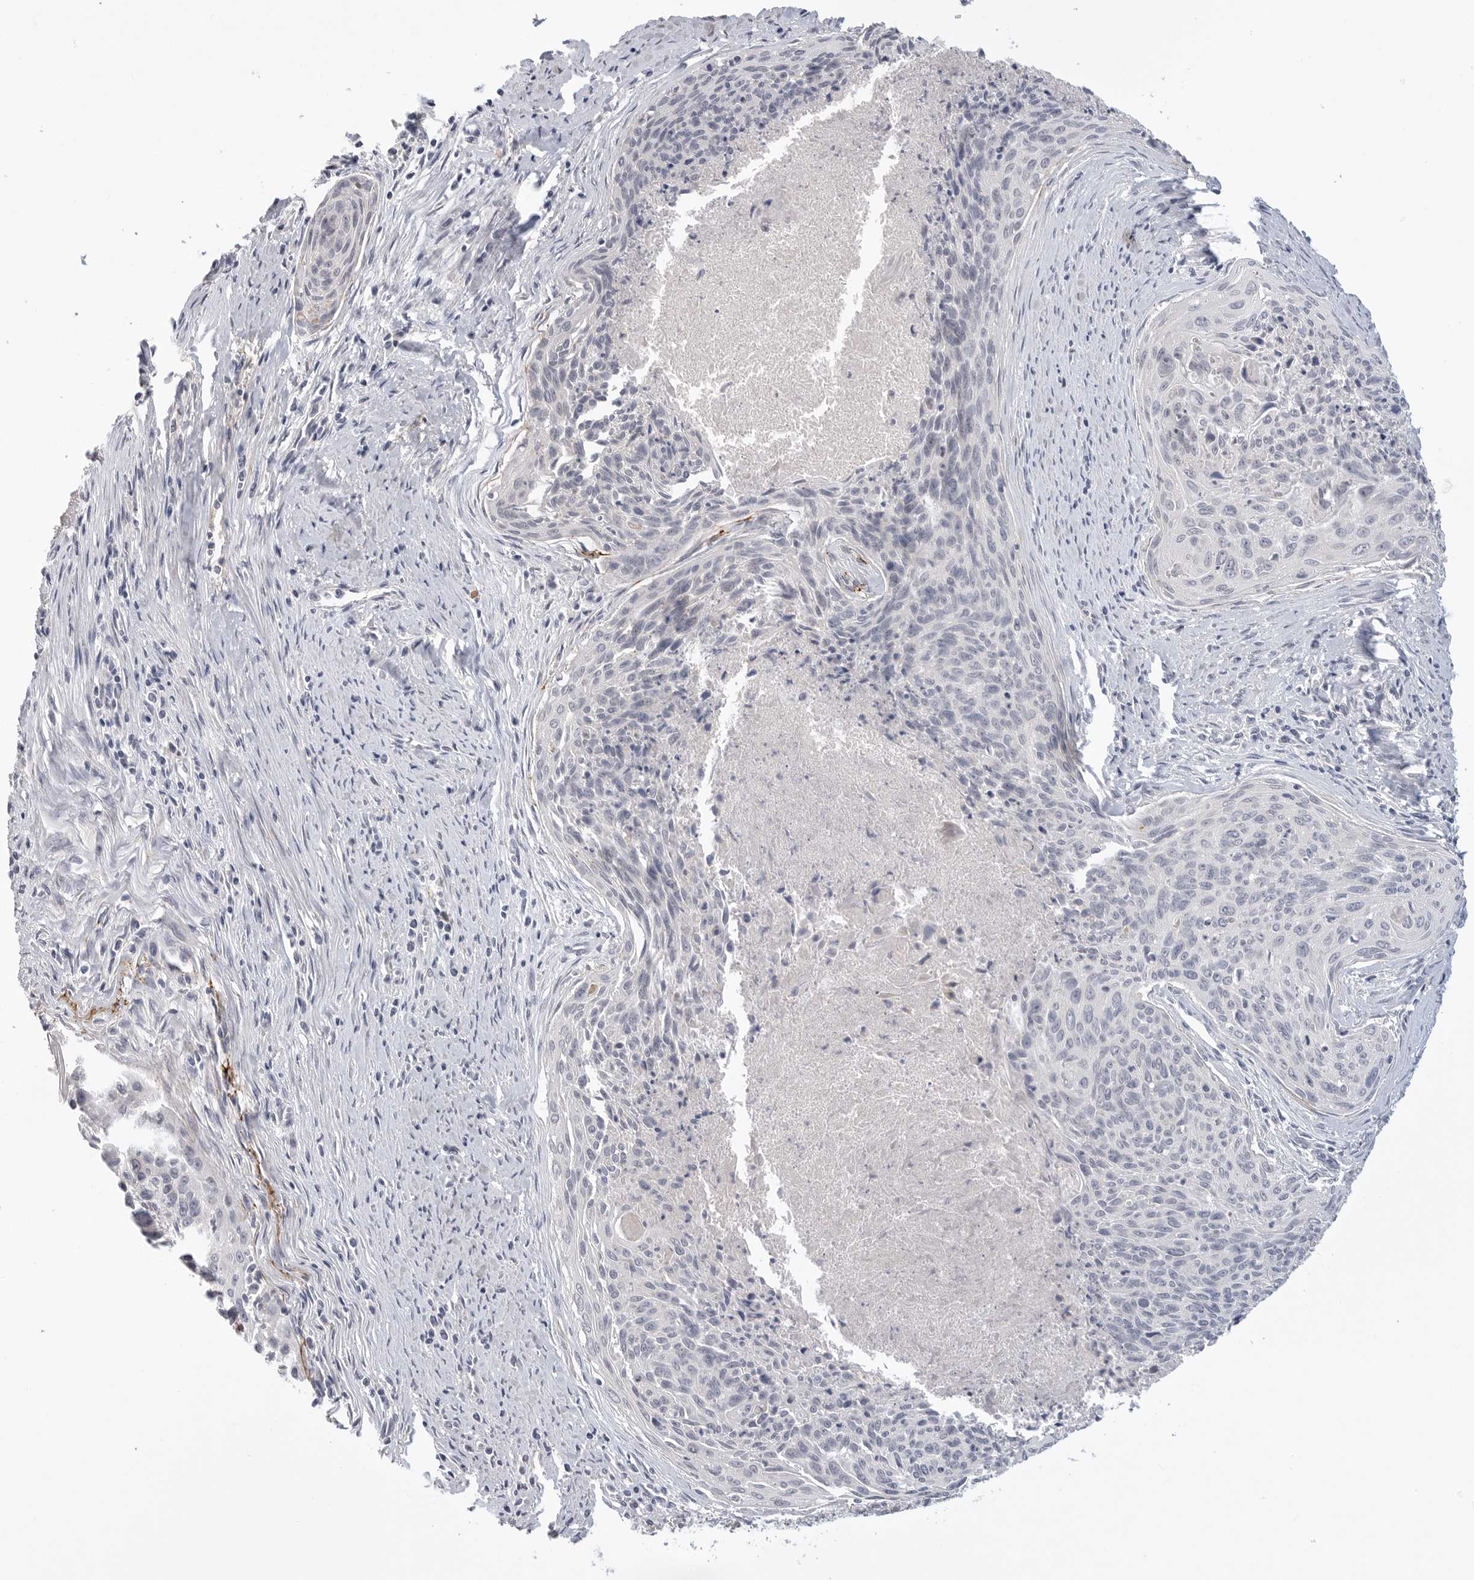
{"staining": {"intensity": "negative", "quantity": "none", "location": "none"}, "tissue": "cervical cancer", "cell_type": "Tumor cells", "image_type": "cancer", "snomed": [{"axis": "morphology", "description": "Squamous cell carcinoma, NOS"}, {"axis": "topography", "description": "Cervix"}], "caption": "This is an IHC image of cervical cancer (squamous cell carcinoma). There is no expression in tumor cells.", "gene": "FBN2", "patient": {"sex": "female", "age": 55}}